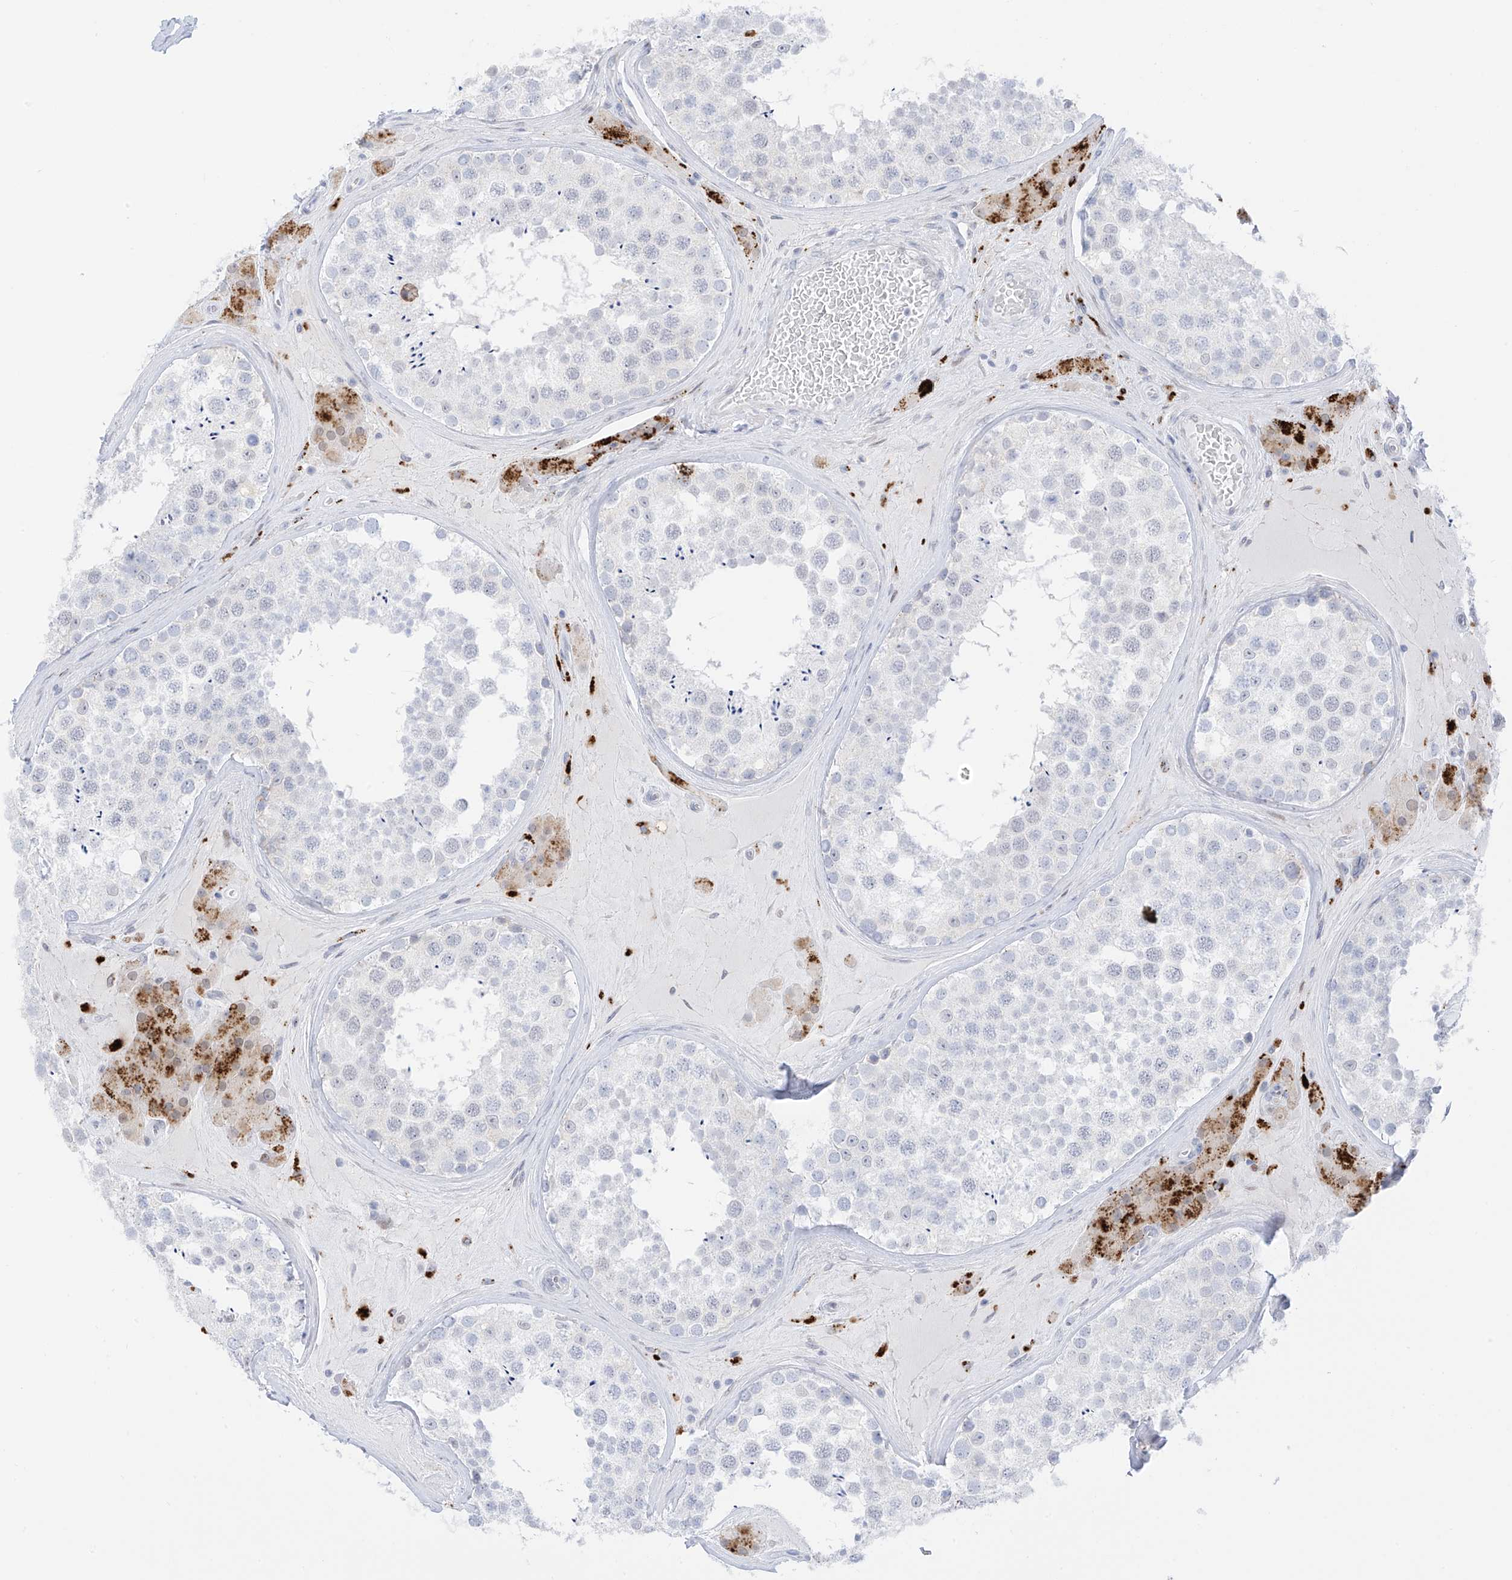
{"staining": {"intensity": "negative", "quantity": "none", "location": "none"}, "tissue": "testis", "cell_type": "Cells in seminiferous ducts", "image_type": "normal", "snomed": [{"axis": "morphology", "description": "Normal tissue, NOS"}, {"axis": "topography", "description": "Testis"}], "caption": "Immunohistochemistry histopathology image of benign testis: human testis stained with DAB (3,3'-diaminobenzidine) shows no significant protein staining in cells in seminiferous ducts.", "gene": "PSPH", "patient": {"sex": "male", "age": 46}}